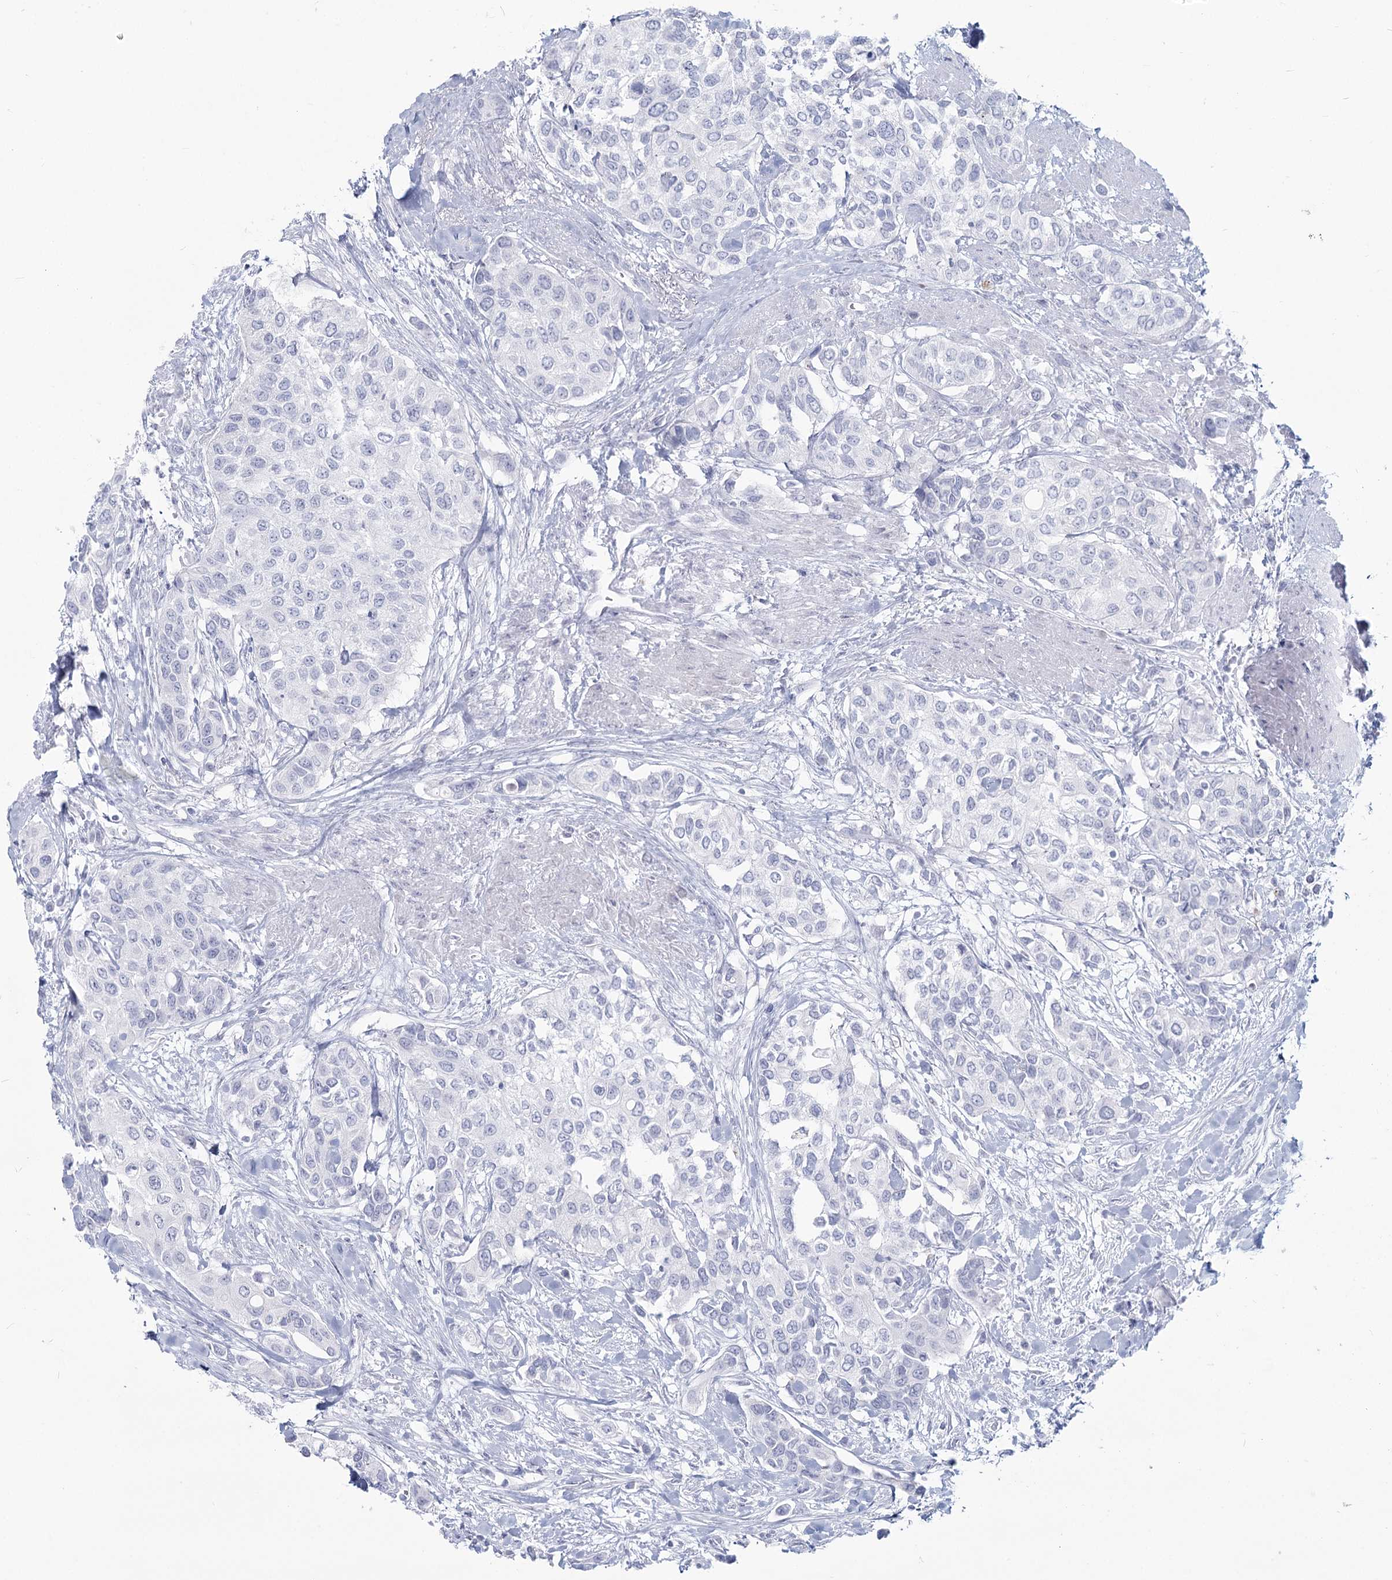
{"staining": {"intensity": "negative", "quantity": "none", "location": "none"}, "tissue": "urothelial cancer", "cell_type": "Tumor cells", "image_type": "cancer", "snomed": [{"axis": "morphology", "description": "Normal tissue, NOS"}, {"axis": "morphology", "description": "Urothelial carcinoma, High grade"}, {"axis": "topography", "description": "Vascular tissue"}, {"axis": "topography", "description": "Urinary bladder"}], "caption": "Immunohistochemical staining of urothelial cancer exhibits no significant expression in tumor cells. (DAB immunohistochemistry with hematoxylin counter stain).", "gene": "SLC6A19", "patient": {"sex": "female", "age": 56}}